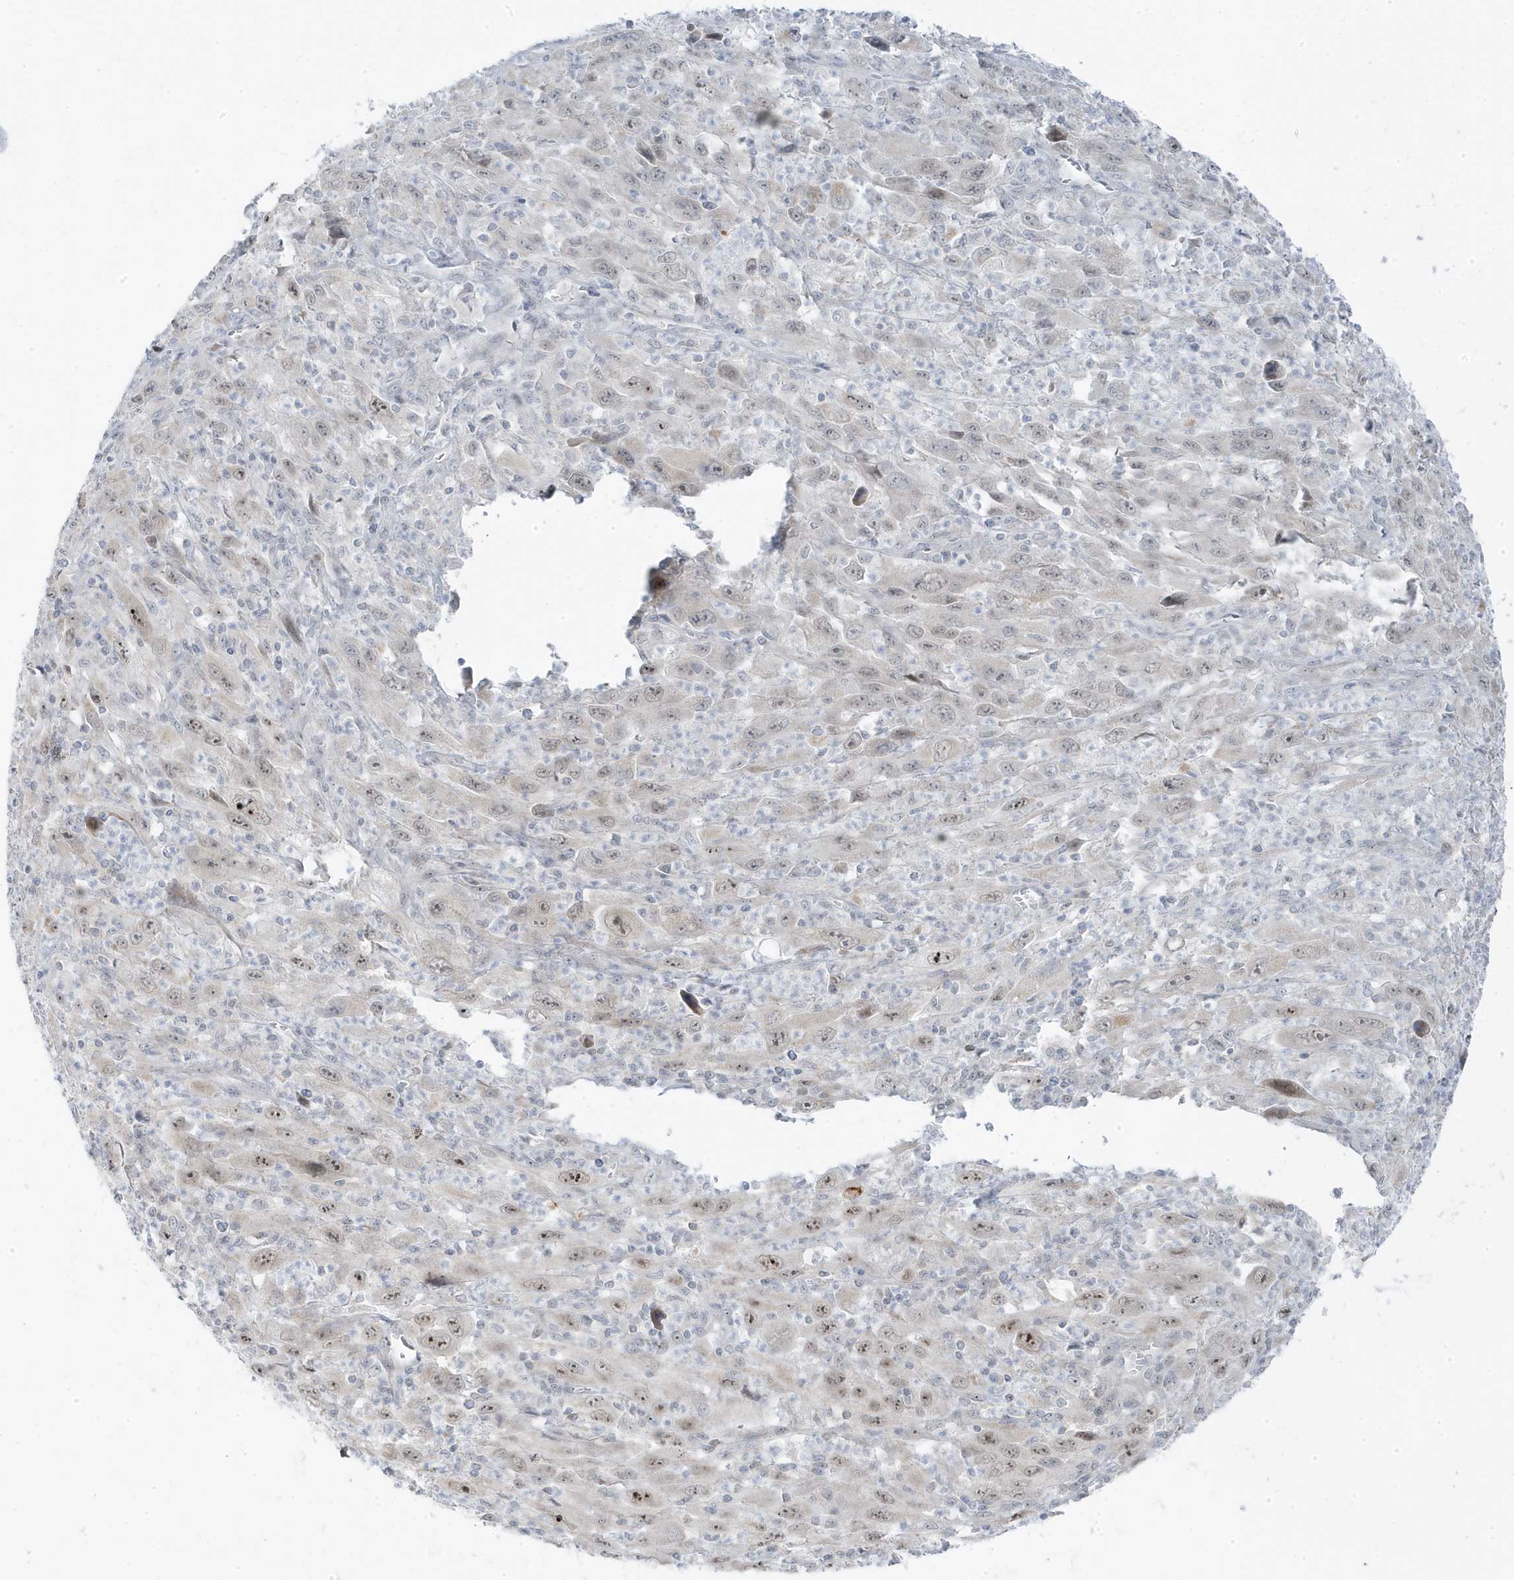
{"staining": {"intensity": "moderate", "quantity": "<25%", "location": "nuclear"}, "tissue": "melanoma", "cell_type": "Tumor cells", "image_type": "cancer", "snomed": [{"axis": "morphology", "description": "Malignant melanoma, Metastatic site"}, {"axis": "topography", "description": "Skin"}], "caption": "Malignant melanoma (metastatic site) stained with a brown dye exhibits moderate nuclear positive positivity in about <25% of tumor cells.", "gene": "TSEN15", "patient": {"sex": "female", "age": 56}}